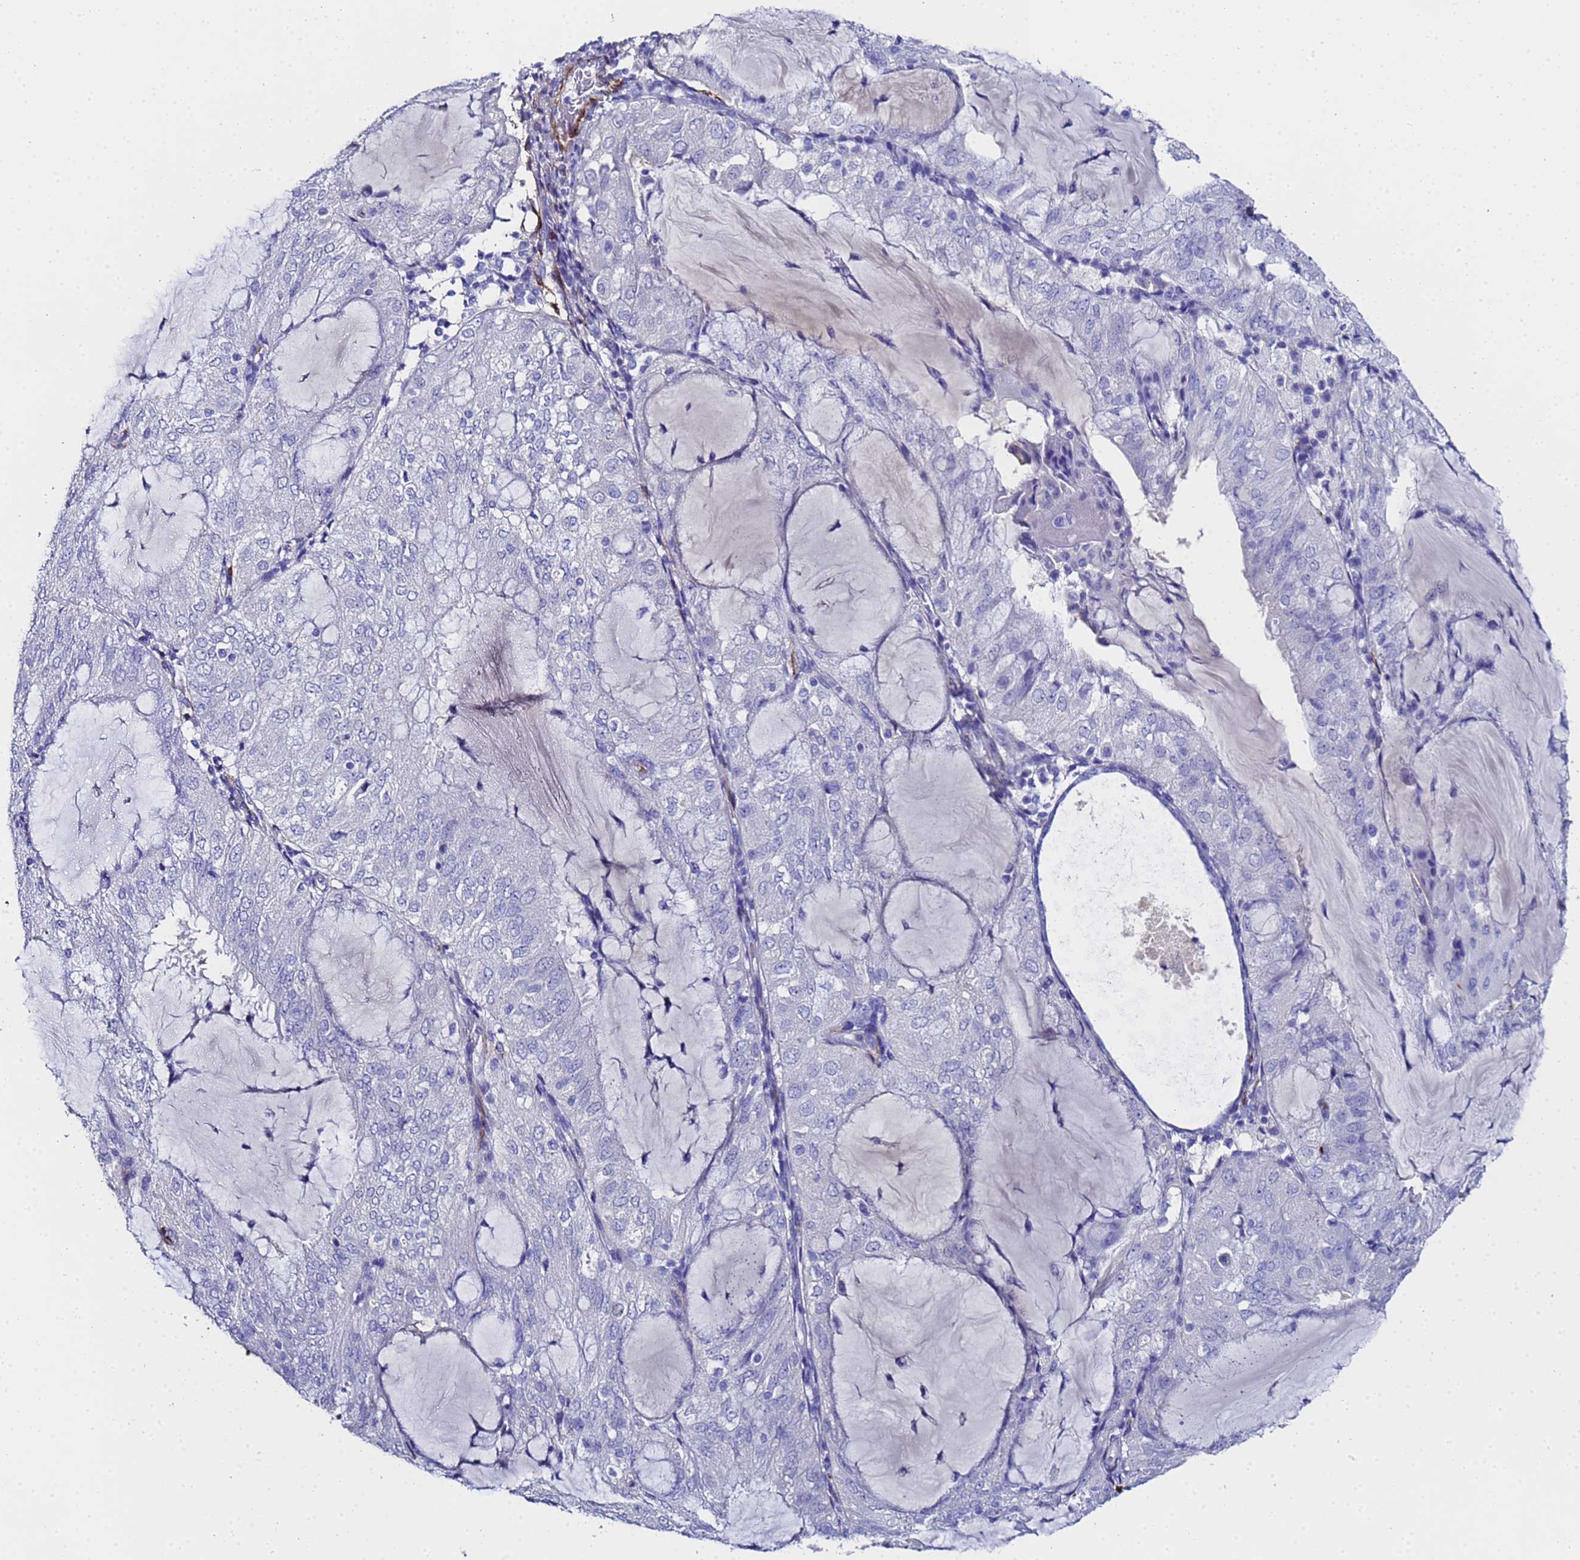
{"staining": {"intensity": "negative", "quantity": "none", "location": "none"}, "tissue": "endometrial cancer", "cell_type": "Tumor cells", "image_type": "cancer", "snomed": [{"axis": "morphology", "description": "Adenocarcinoma, NOS"}, {"axis": "topography", "description": "Endometrium"}], "caption": "Immunohistochemistry (IHC) micrograph of endometrial adenocarcinoma stained for a protein (brown), which reveals no positivity in tumor cells.", "gene": "ADIPOQ", "patient": {"sex": "female", "age": 81}}